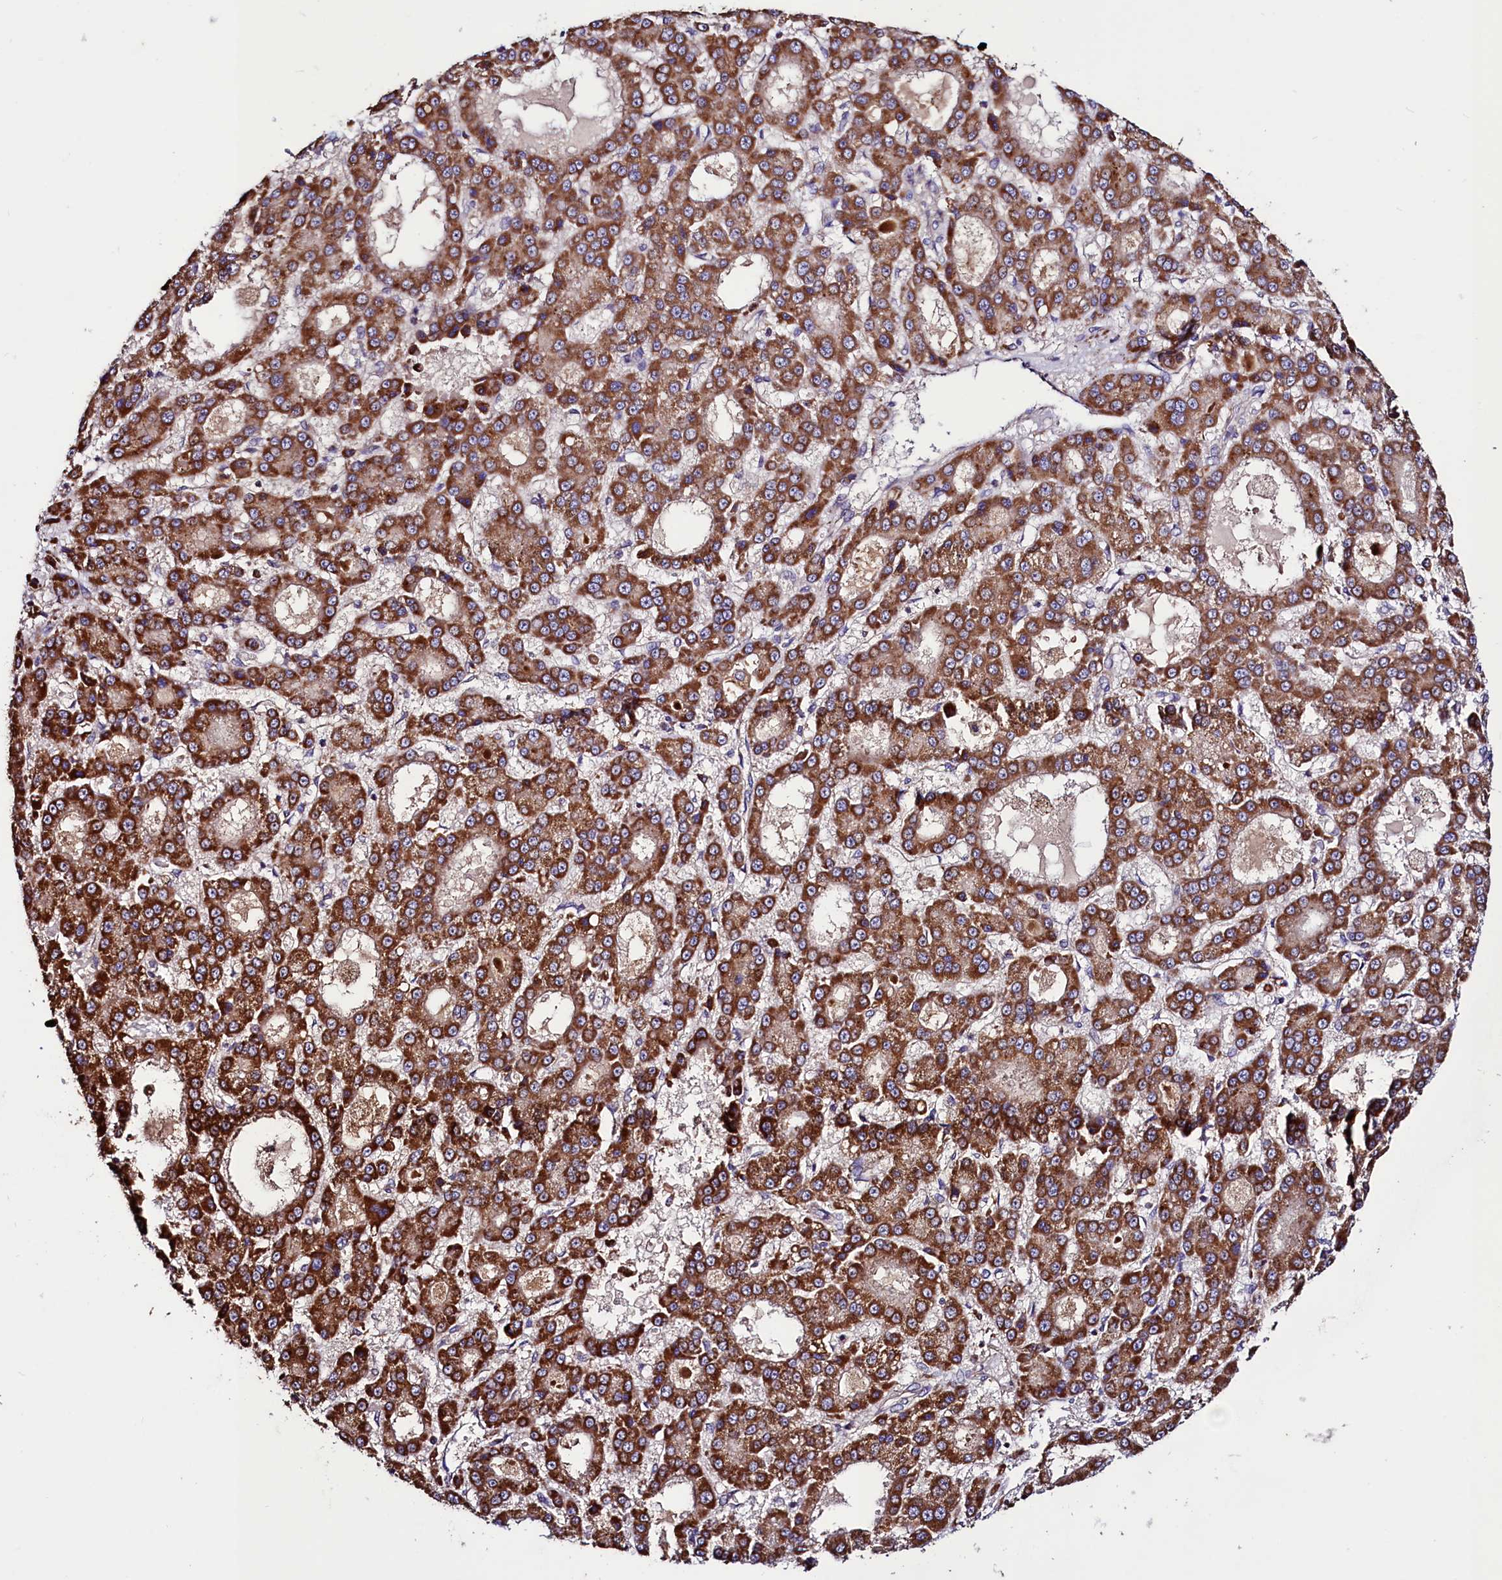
{"staining": {"intensity": "strong", "quantity": ">75%", "location": "cytoplasmic/membranous"}, "tissue": "liver cancer", "cell_type": "Tumor cells", "image_type": "cancer", "snomed": [{"axis": "morphology", "description": "Carcinoma, Hepatocellular, NOS"}, {"axis": "topography", "description": "Liver"}], "caption": "IHC photomicrograph of neoplastic tissue: human liver hepatocellular carcinoma stained using immunohistochemistry shows high levels of strong protein expression localized specifically in the cytoplasmic/membranous of tumor cells, appearing as a cytoplasmic/membranous brown color.", "gene": "STARD5", "patient": {"sex": "male", "age": 70}}